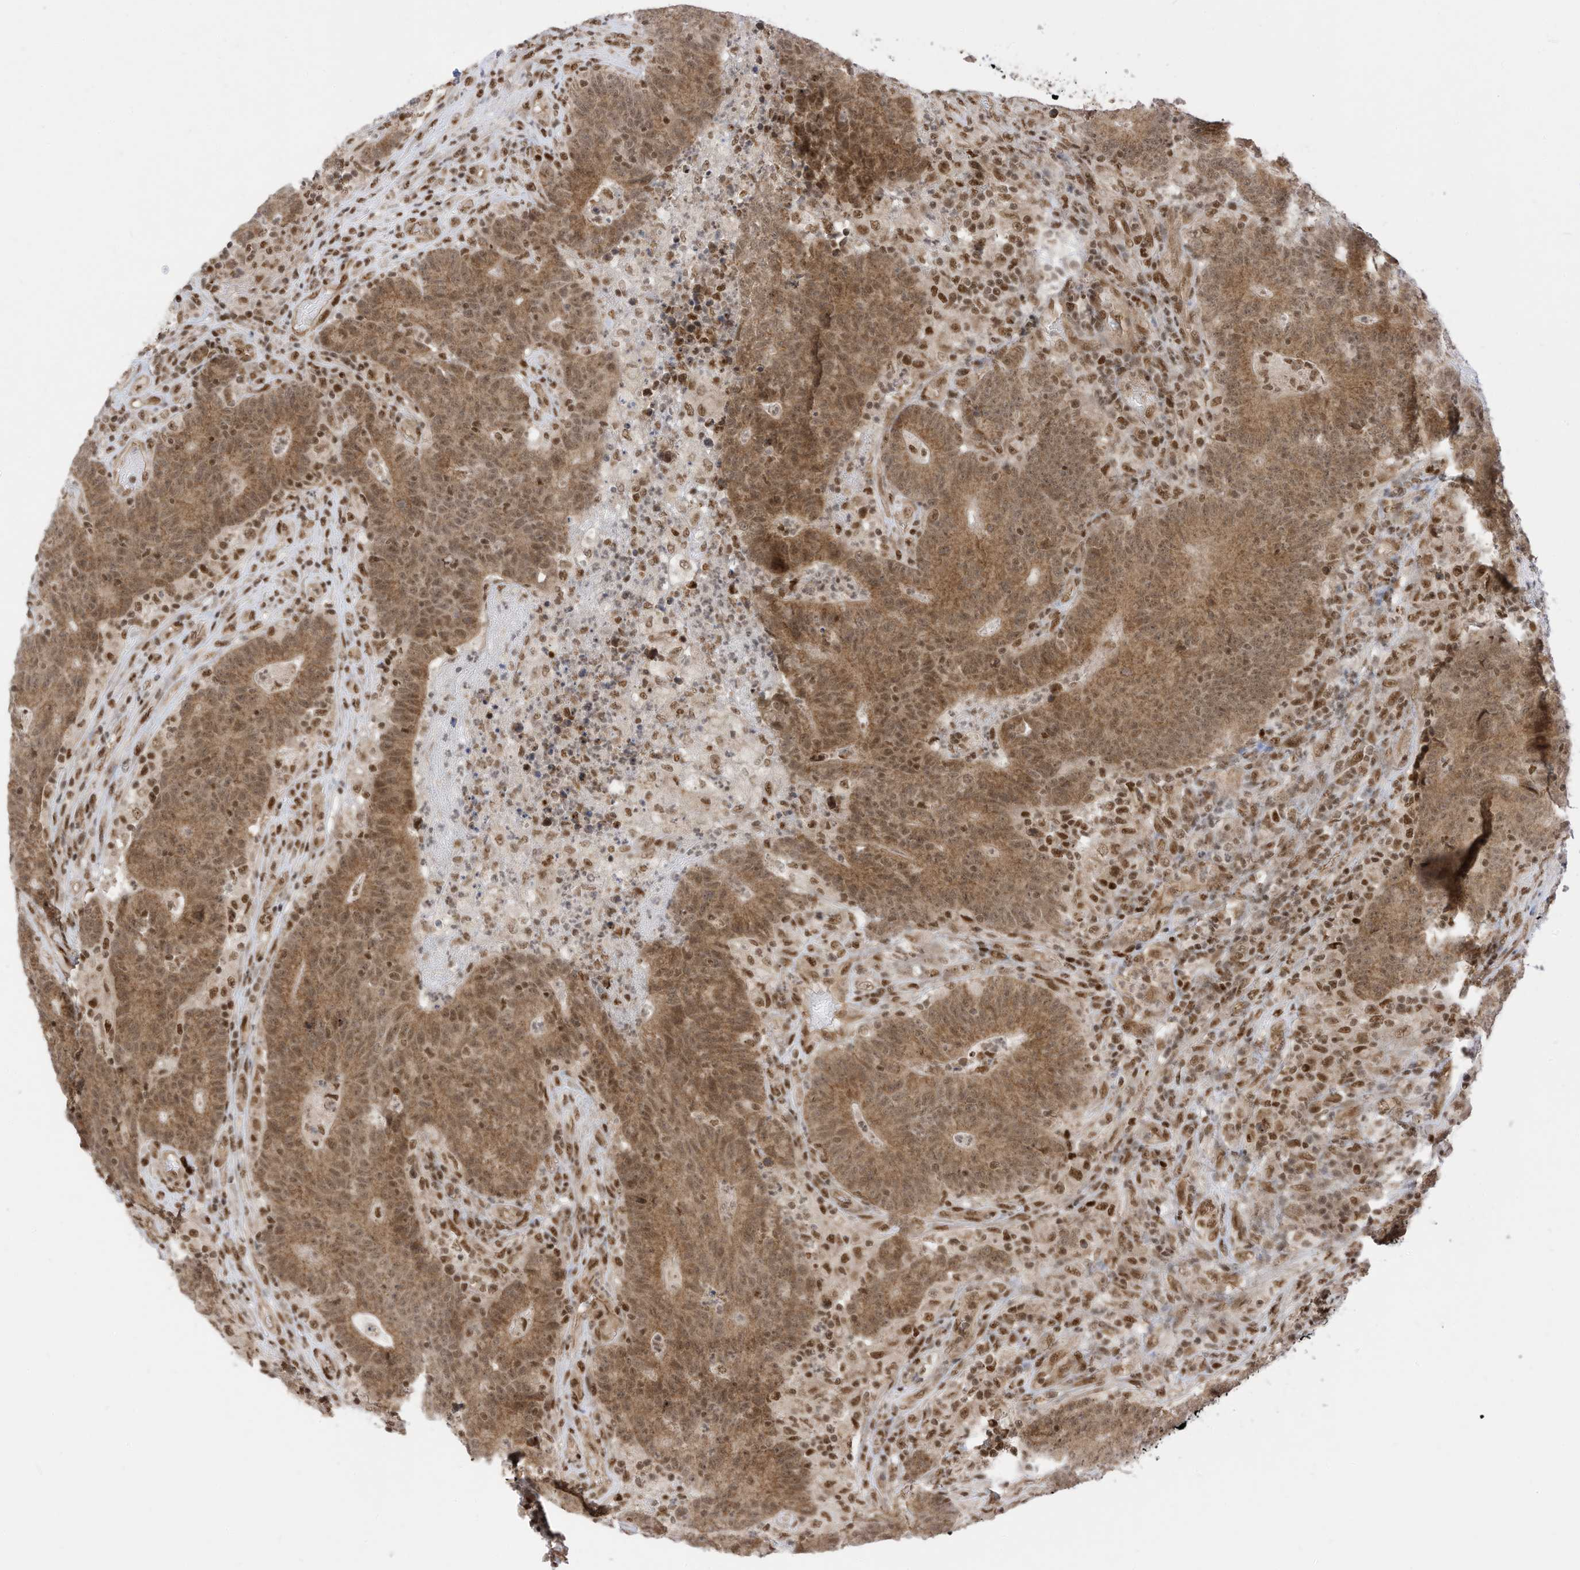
{"staining": {"intensity": "moderate", "quantity": ">75%", "location": "cytoplasmic/membranous,nuclear"}, "tissue": "colorectal cancer", "cell_type": "Tumor cells", "image_type": "cancer", "snomed": [{"axis": "morphology", "description": "Normal tissue, NOS"}, {"axis": "morphology", "description": "Adenocarcinoma, NOS"}, {"axis": "topography", "description": "Colon"}], "caption": "The micrograph exhibits immunohistochemical staining of colorectal cancer. There is moderate cytoplasmic/membranous and nuclear staining is seen in about >75% of tumor cells.", "gene": "AURKAIP1", "patient": {"sex": "female", "age": 75}}